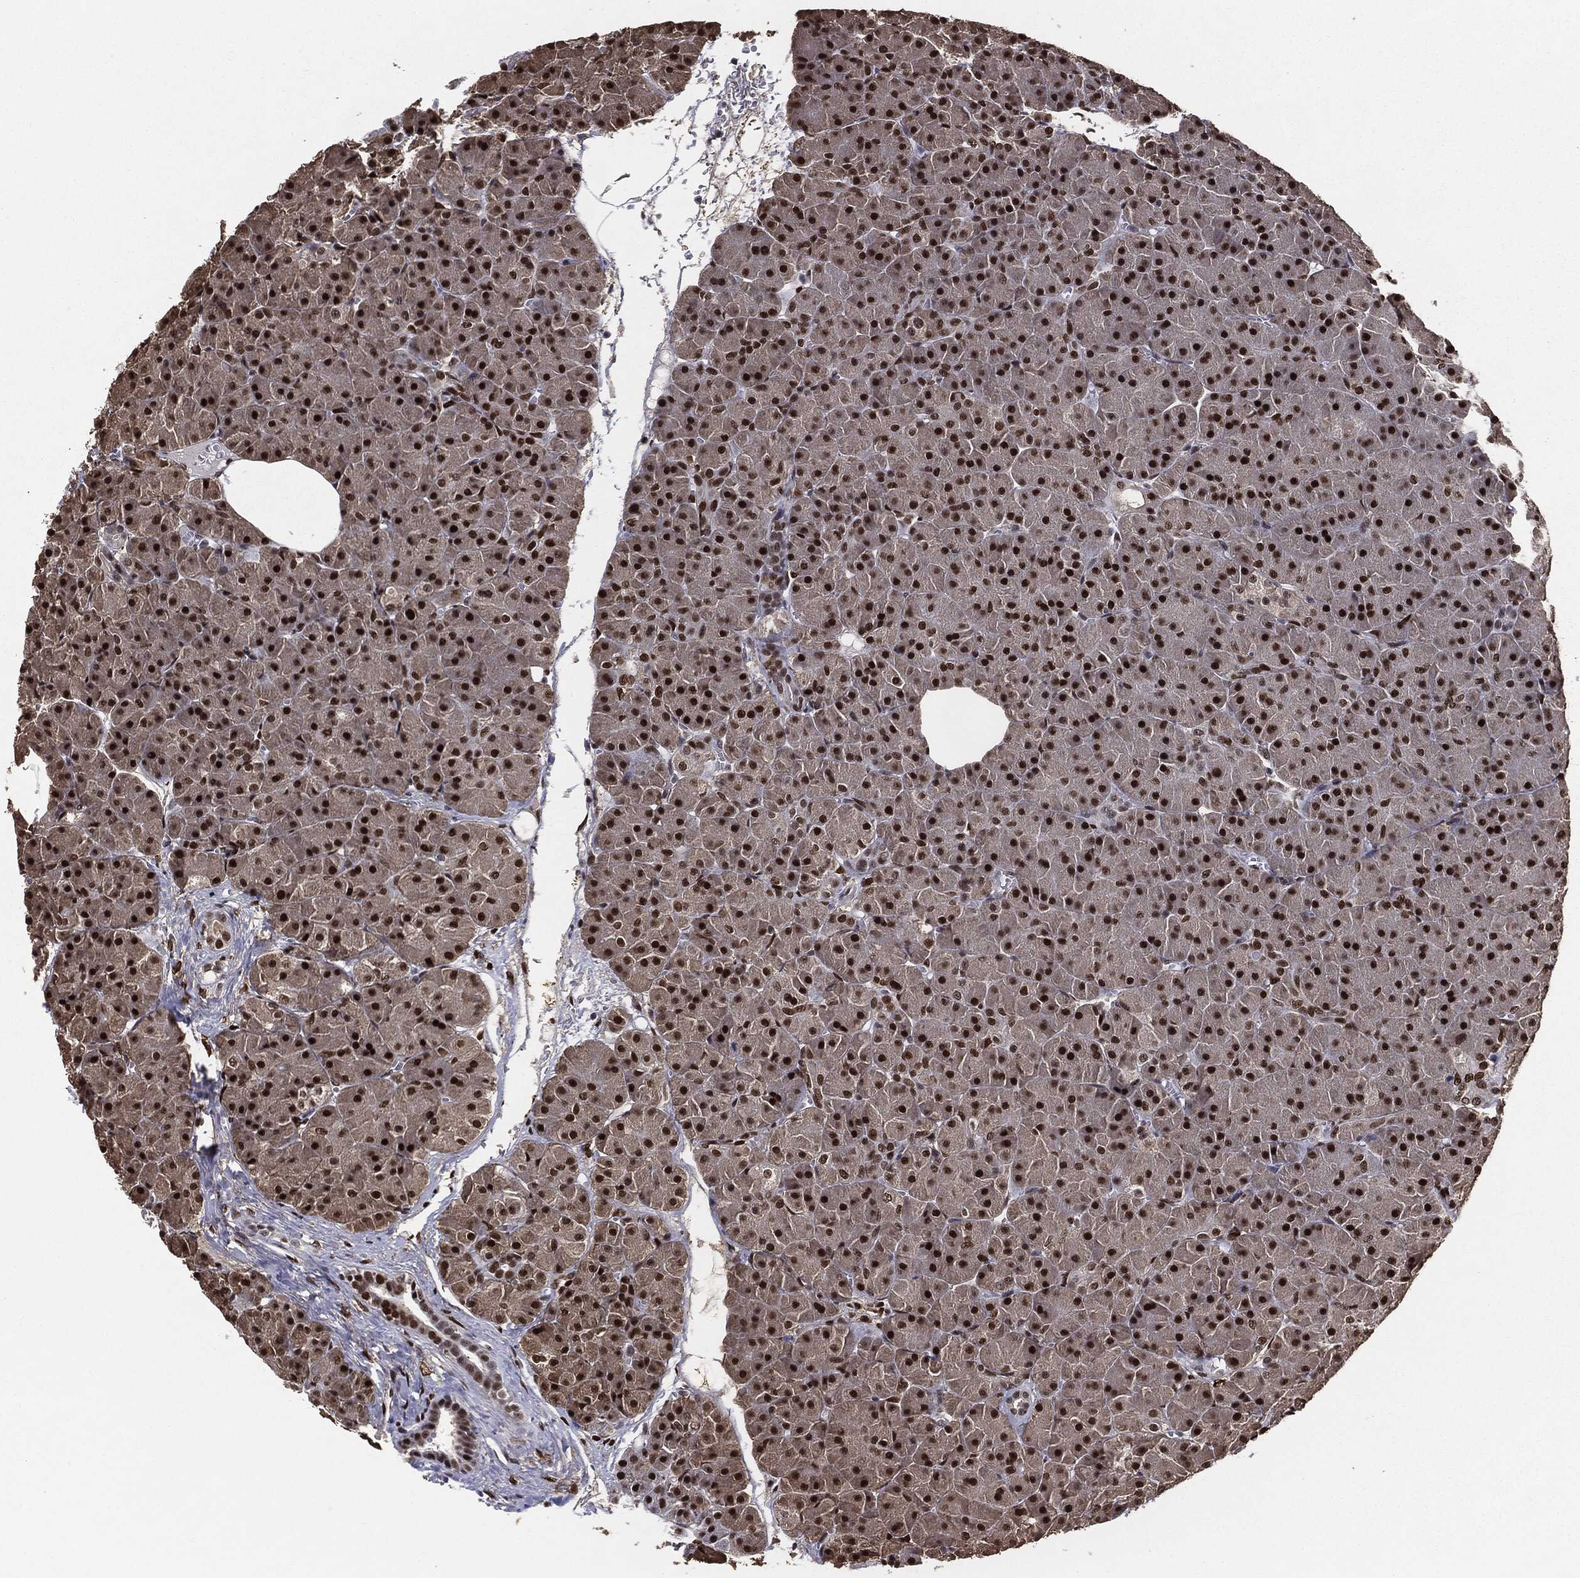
{"staining": {"intensity": "strong", "quantity": ">75%", "location": "nuclear"}, "tissue": "pancreas", "cell_type": "Exocrine glandular cells", "image_type": "normal", "snomed": [{"axis": "morphology", "description": "Normal tissue, NOS"}, {"axis": "topography", "description": "Pancreas"}], "caption": "An image of human pancreas stained for a protein reveals strong nuclear brown staining in exocrine glandular cells. Using DAB (brown) and hematoxylin (blue) stains, captured at high magnification using brightfield microscopy.", "gene": "JUN", "patient": {"sex": "male", "age": 61}}